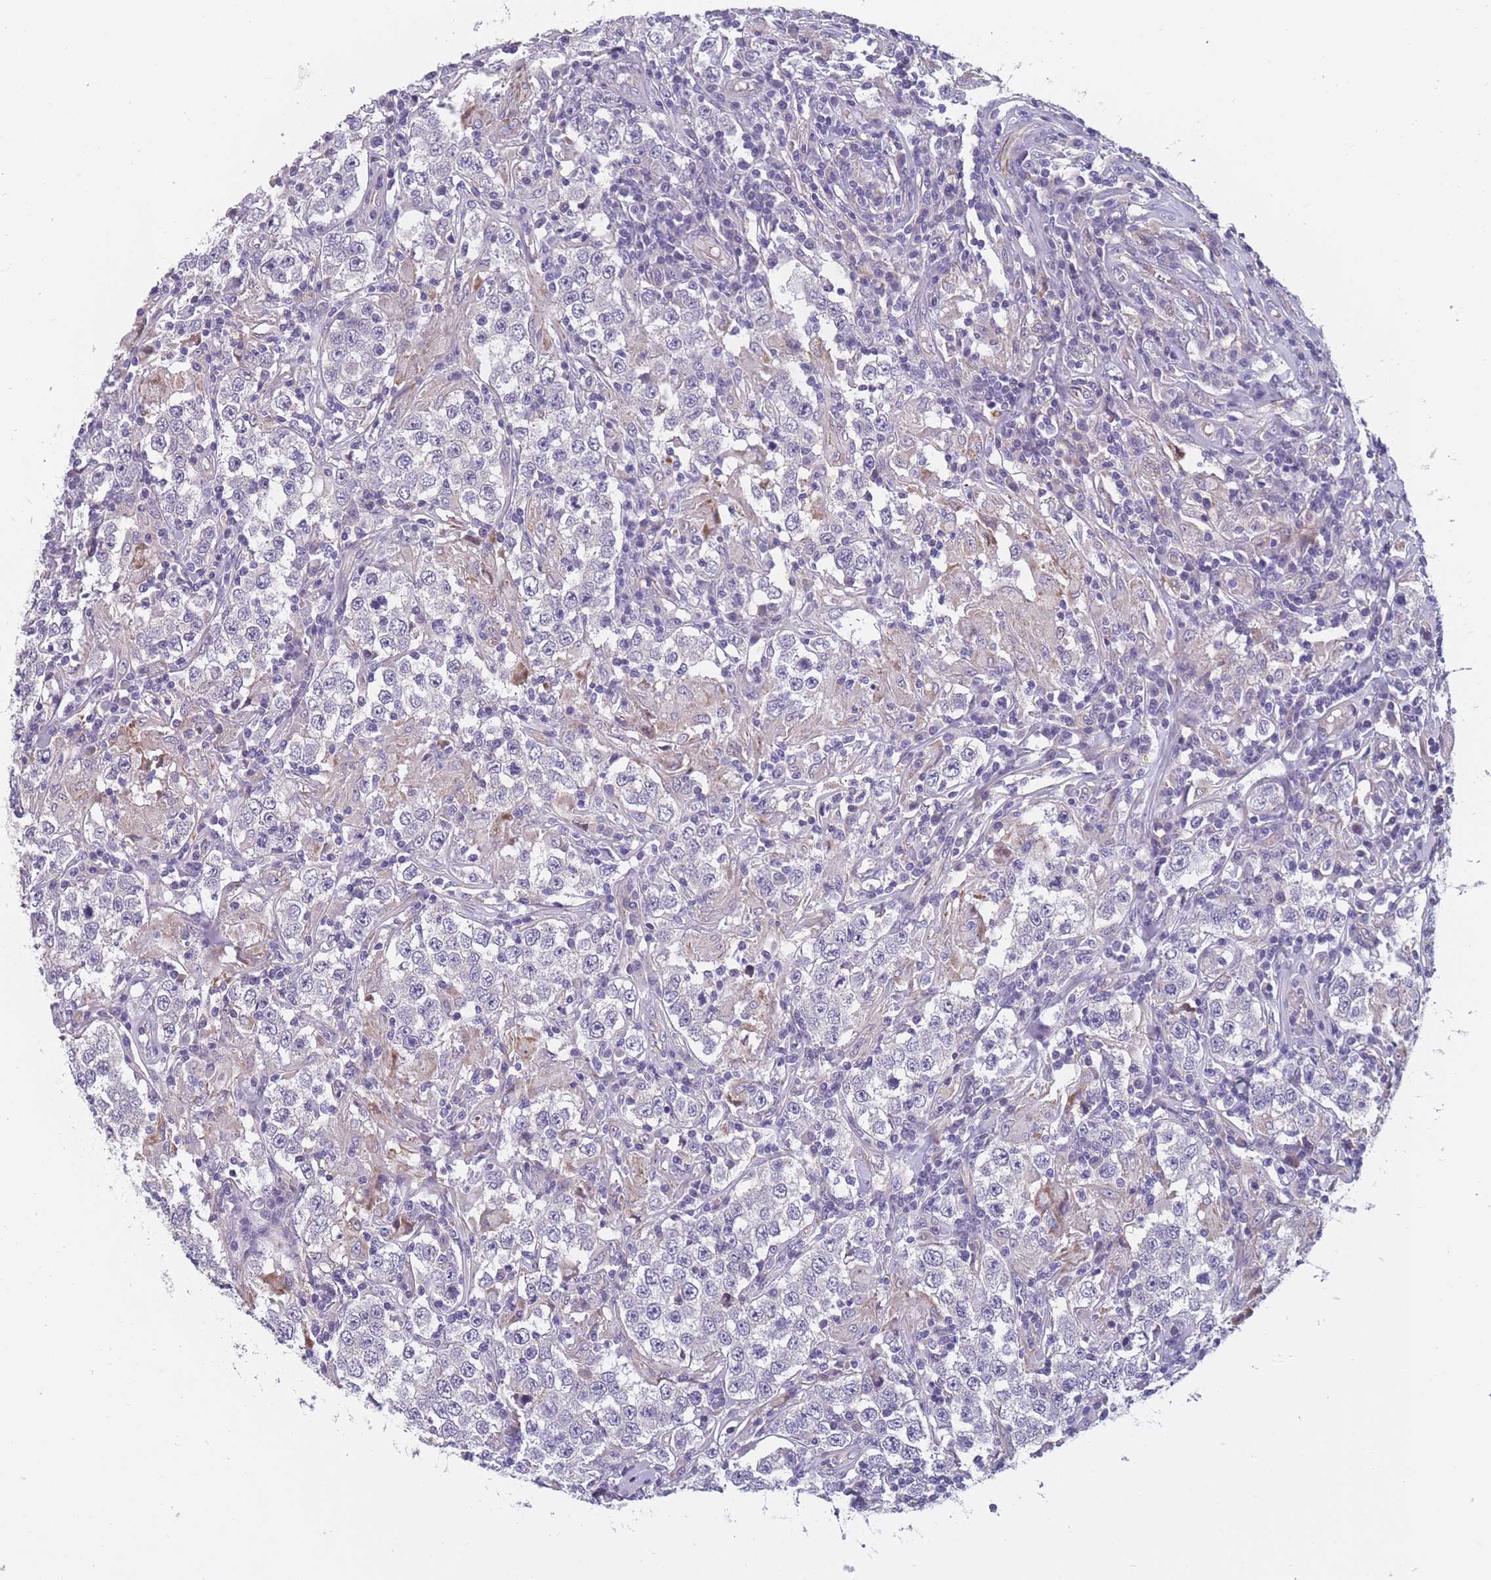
{"staining": {"intensity": "negative", "quantity": "none", "location": "none"}, "tissue": "testis cancer", "cell_type": "Tumor cells", "image_type": "cancer", "snomed": [{"axis": "morphology", "description": "Seminoma, NOS"}, {"axis": "morphology", "description": "Carcinoma, Embryonal, NOS"}, {"axis": "topography", "description": "Testis"}], "caption": "High magnification brightfield microscopy of testis cancer stained with DAB (3,3'-diaminobenzidine) (brown) and counterstained with hematoxylin (blue): tumor cells show no significant expression.", "gene": "FAM83F", "patient": {"sex": "male", "age": 41}}